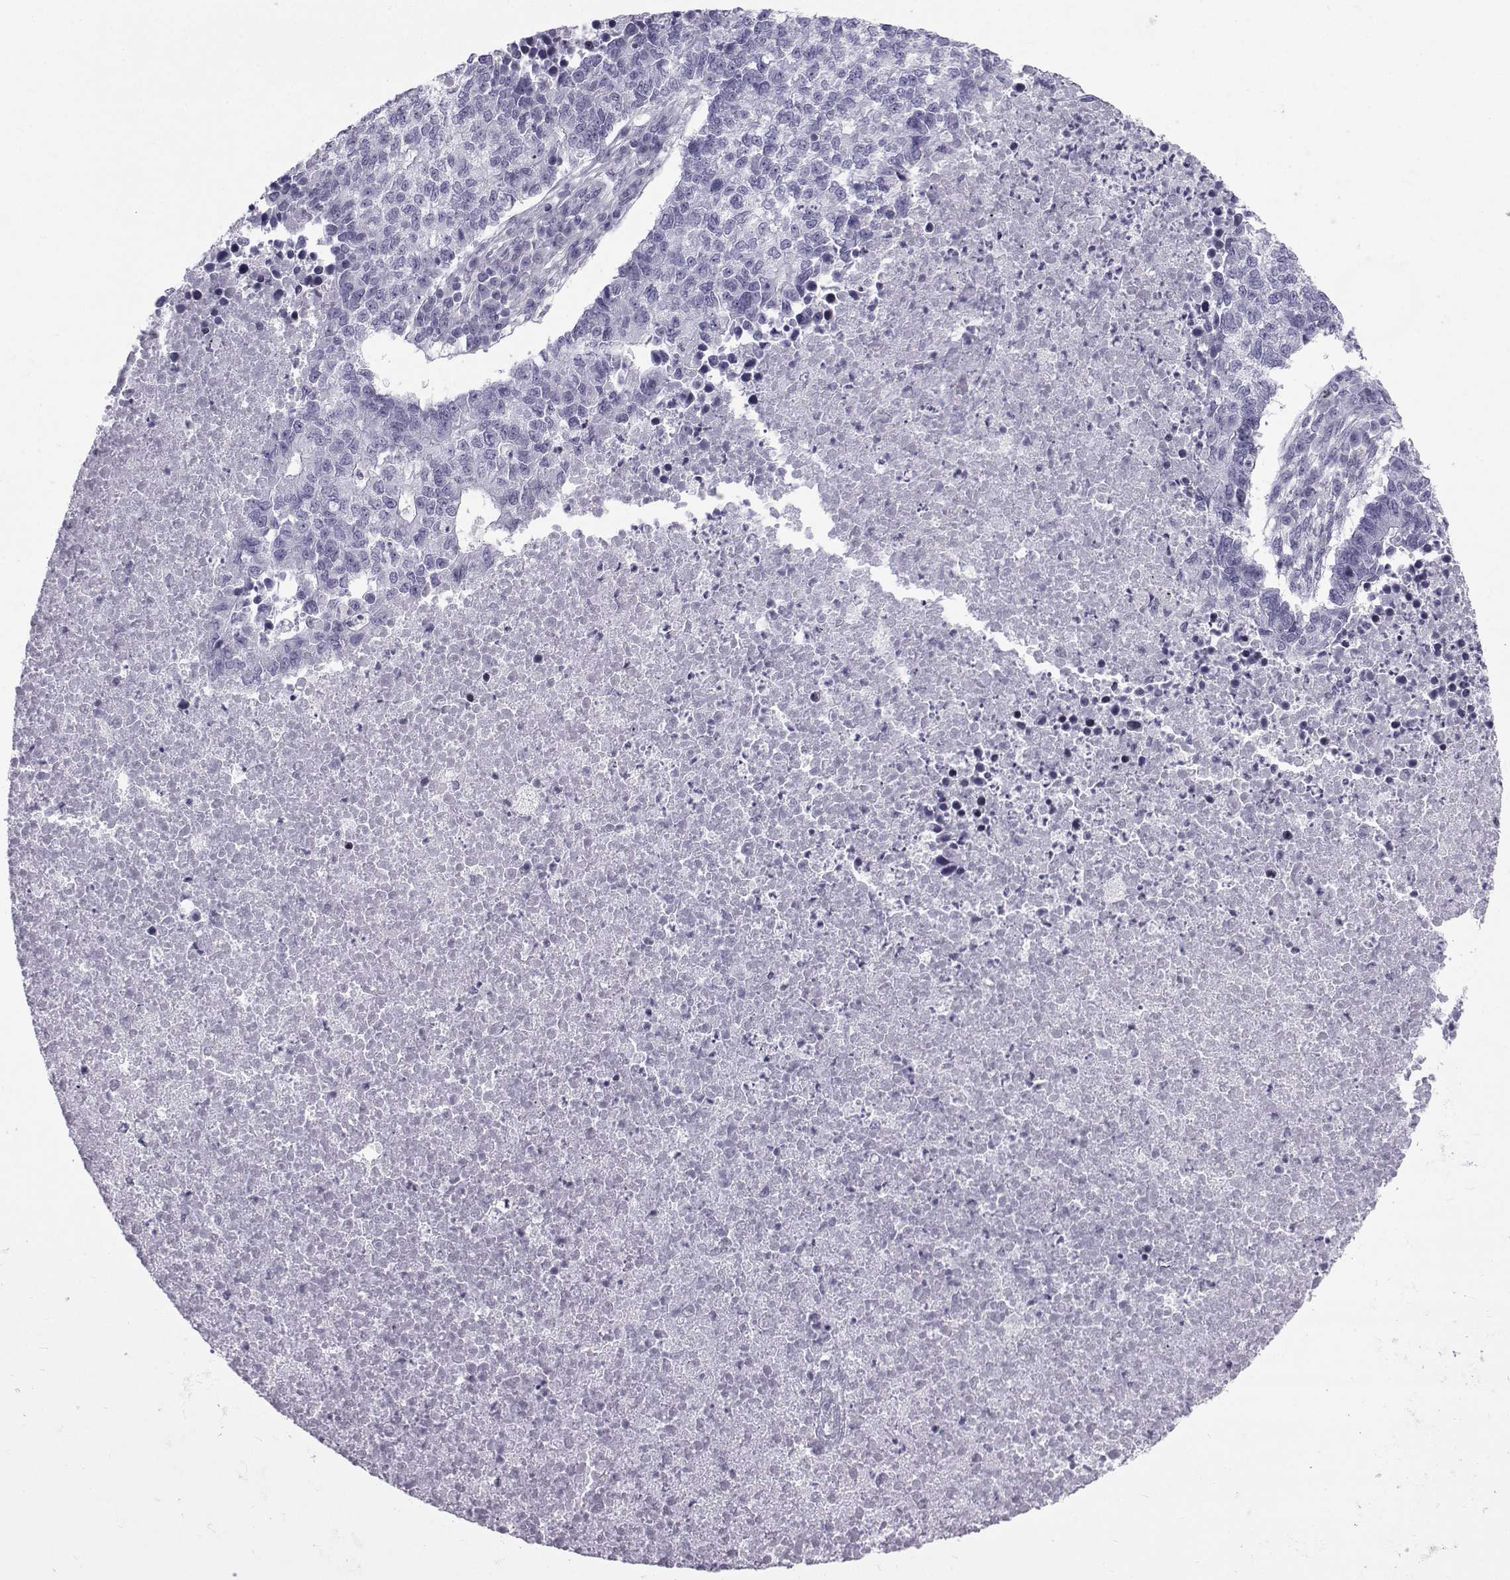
{"staining": {"intensity": "negative", "quantity": "none", "location": "none"}, "tissue": "lung cancer", "cell_type": "Tumor cells", "image_type": "cancer", "snomed": [{"axis": "morphology", "description": "Adenocarcinoma, NOS"}, {"axis": "topography", "description": "Lung"}], "caption": "Tumor cells are negative for protein expression in human lung cancer.", "gene": "SPANXD", "patient": {"sex": "male", "age": 57}}